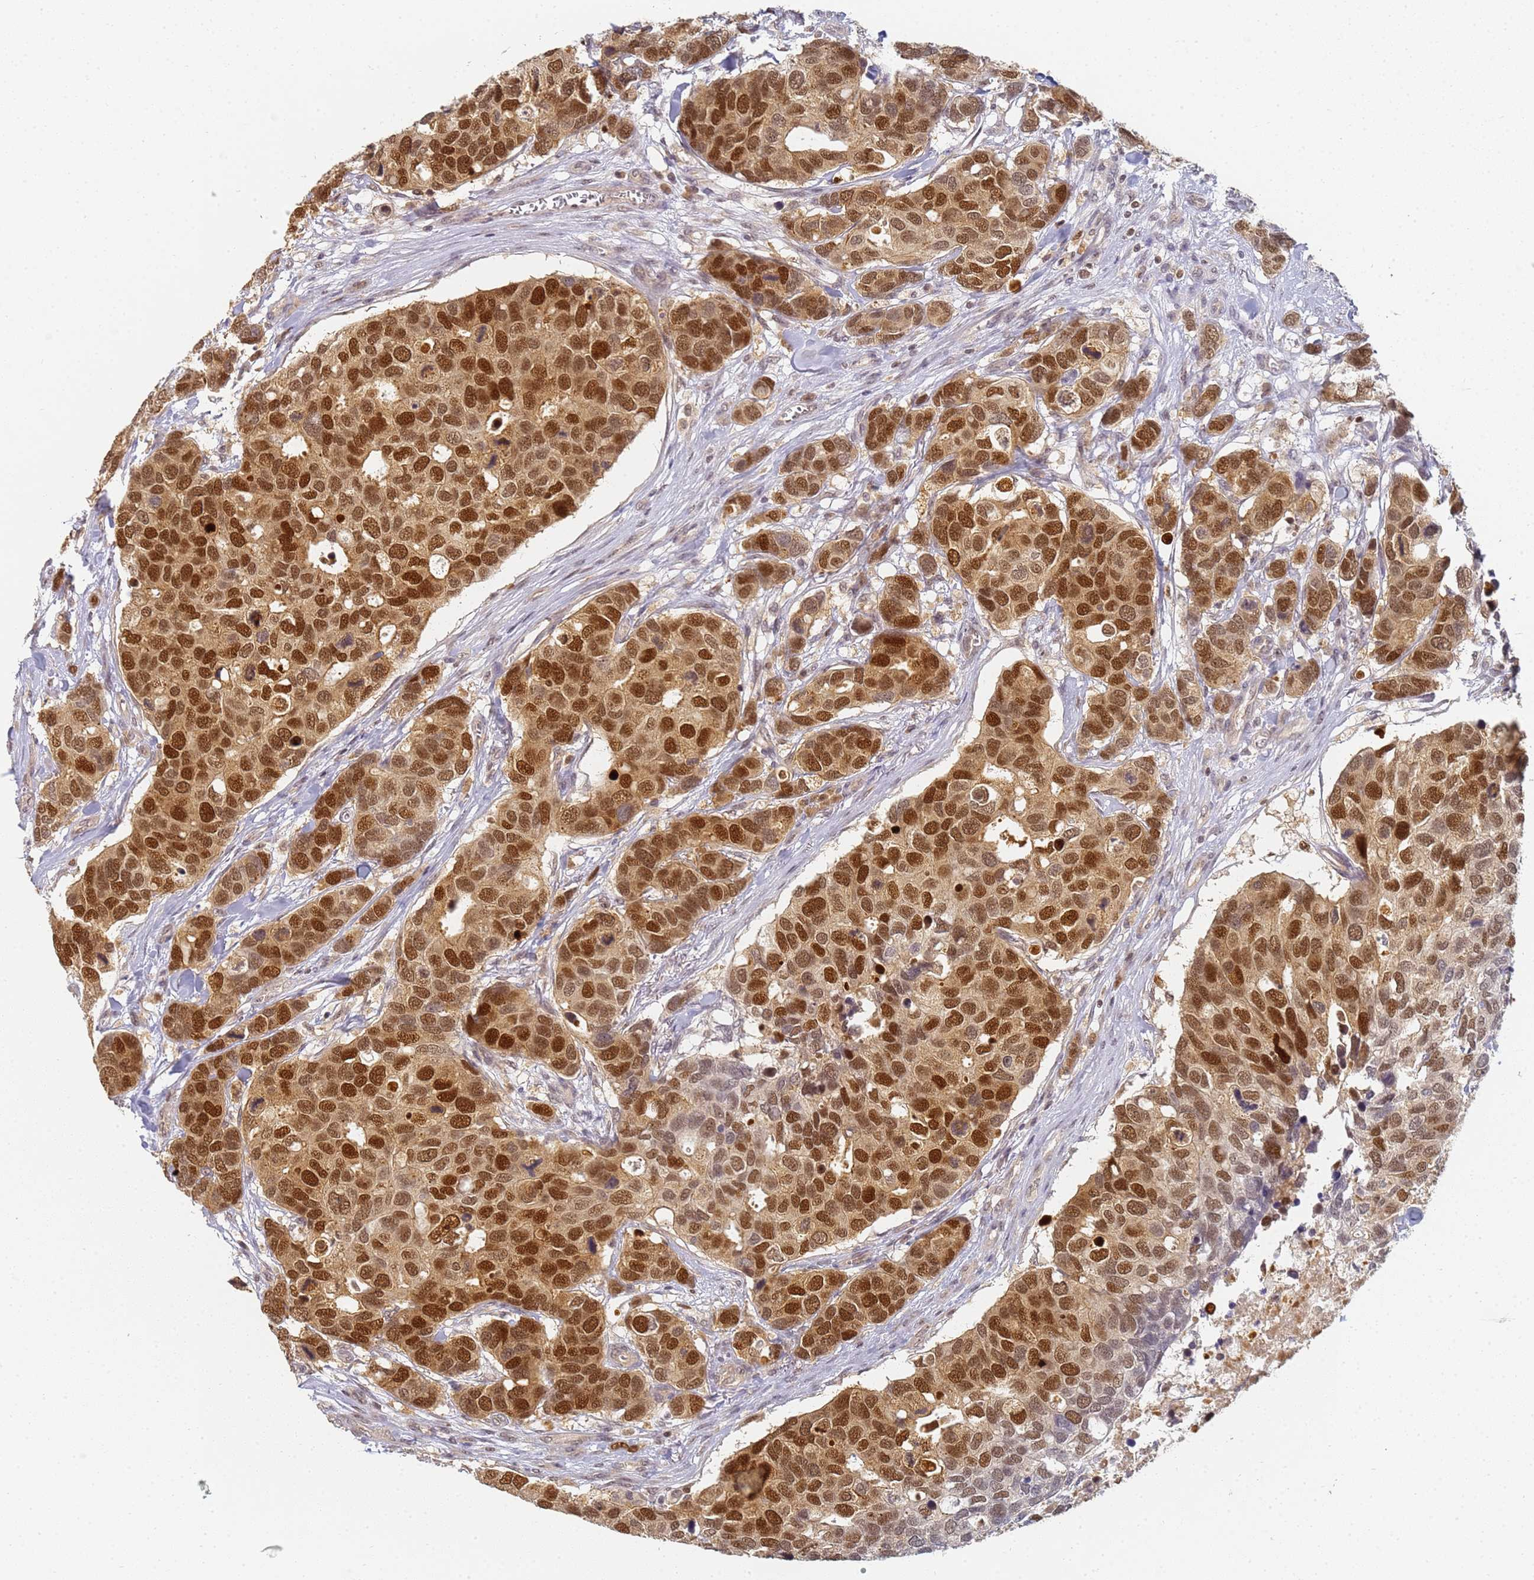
{"staining": {"intensity": "strong", "quantity": ">75%", "location": "nuclear"}, "tissue": "breast cancer", "cell_type": "Tumor cells", "image_type": "cancer", "snomed": [{"axis": "morphology", "description": "Duct carcinoma"}, {"axis": "topography", "description": "Breast"}], "caption": "IHC histopathology image of human breast cancer stained for a protein (brown), which demonstrates high levels of strong nuclear expression in approximately >75% of tumor cells.", "gene": "HMCES", "patient": {"sex": "female", "age": 83}}